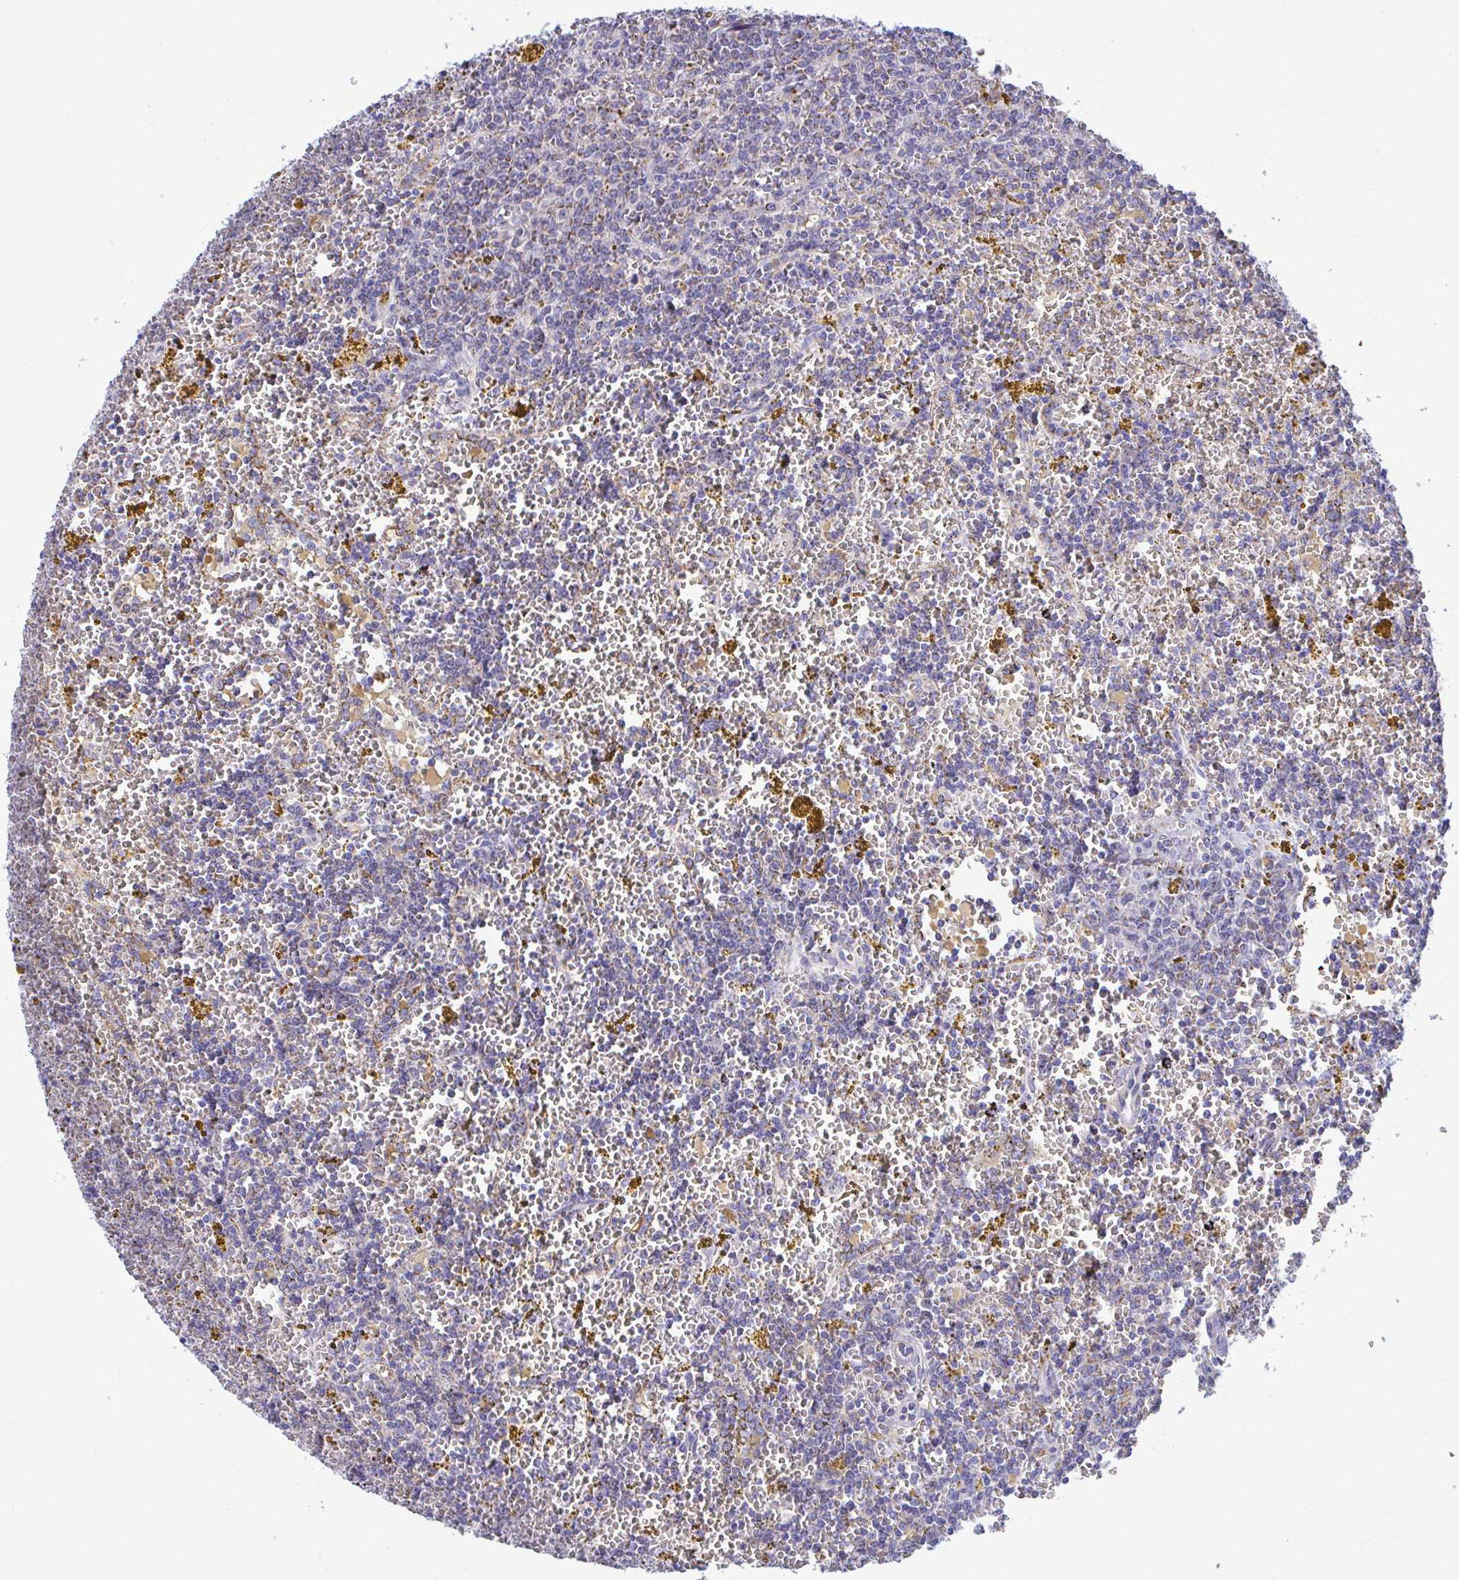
{"staining": {"intensity": "negative", "quantity": "none", "location": "none"}, "tissue": "lymphoma", "cell_type": "Tumor cells", "image_type": "cancer", "snomed": [{"axis": "morphology", "description": "Malignant lymphoma, non-Hodgkin's type, Low grade"}, {"axis": "topography", "description": "Spleen"}, {"axis": "topography", "description": "Lymph node"}], "caption": "Histopathology image shows no significant protein staining in tumor cells of malignant lymphoma, non-Hodgkin's type (low-grade). (Stains: DAB (3,3'-diaminobenzidine) IHC with hematoxylin counter stain, Microscopy: brightfield microscopy at high magnification).", "gene": "SARS2", "patient": {"sex": "female", "age": 66}}